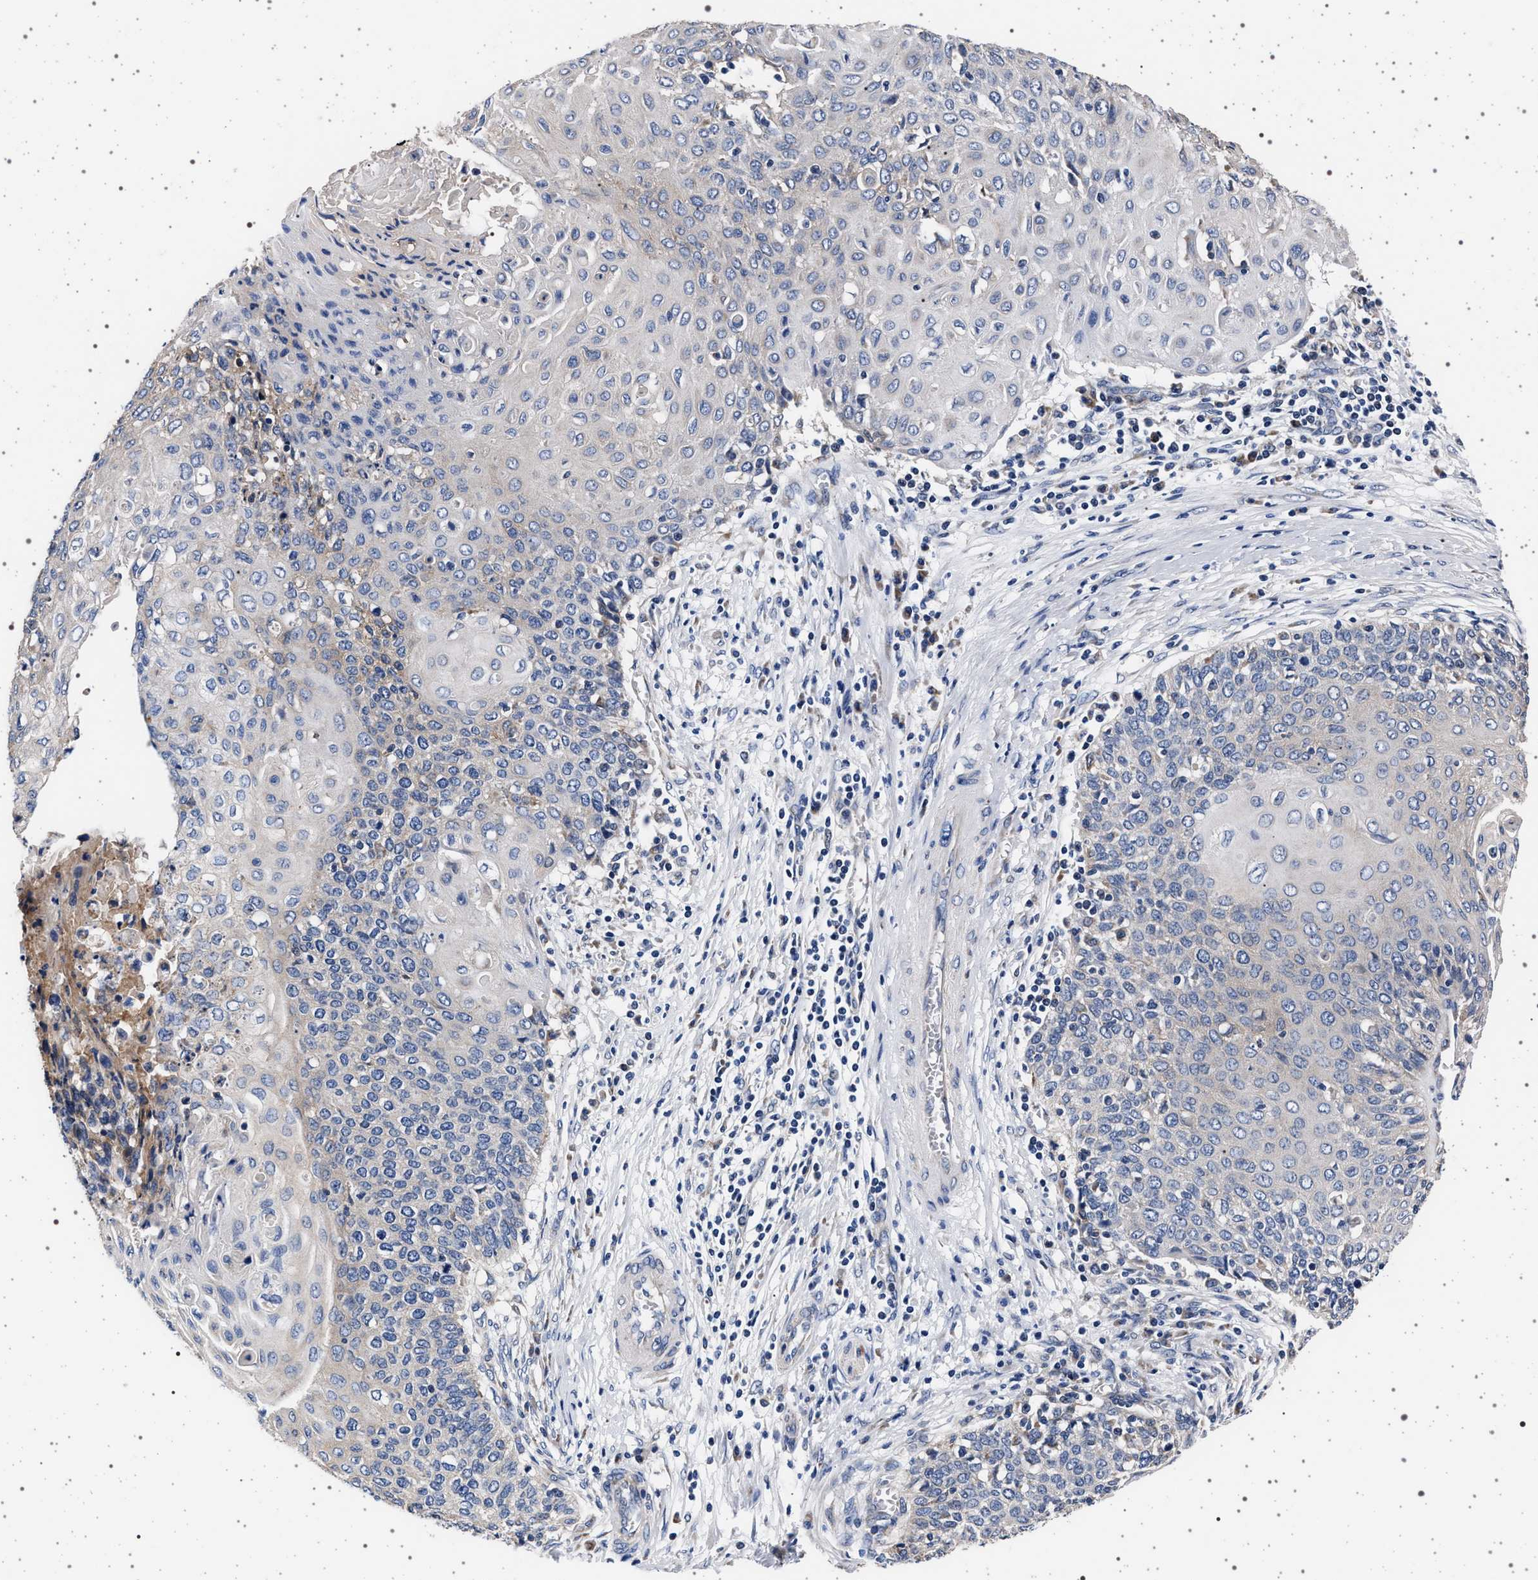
{"staining": {"intensity": "negative", "quantity": "none", "location": "none"}, "tissue": "cervical cancer", "cell_type": "Tumor cells", "image_type": "cancer", "snomed": [{"axis": "morphology", "description": "Squamous cell carcinoma, NOS"}, {"axis": "topography", "description": "Cervix"}], "caption": "Immunohistochemistry image of cervical squamous cell carcinoma stained for a protein (brown), which reveals no staining in tumor cells.", "gene": "MAP3K2", "patient": {"sex": "female", "age": 39}}